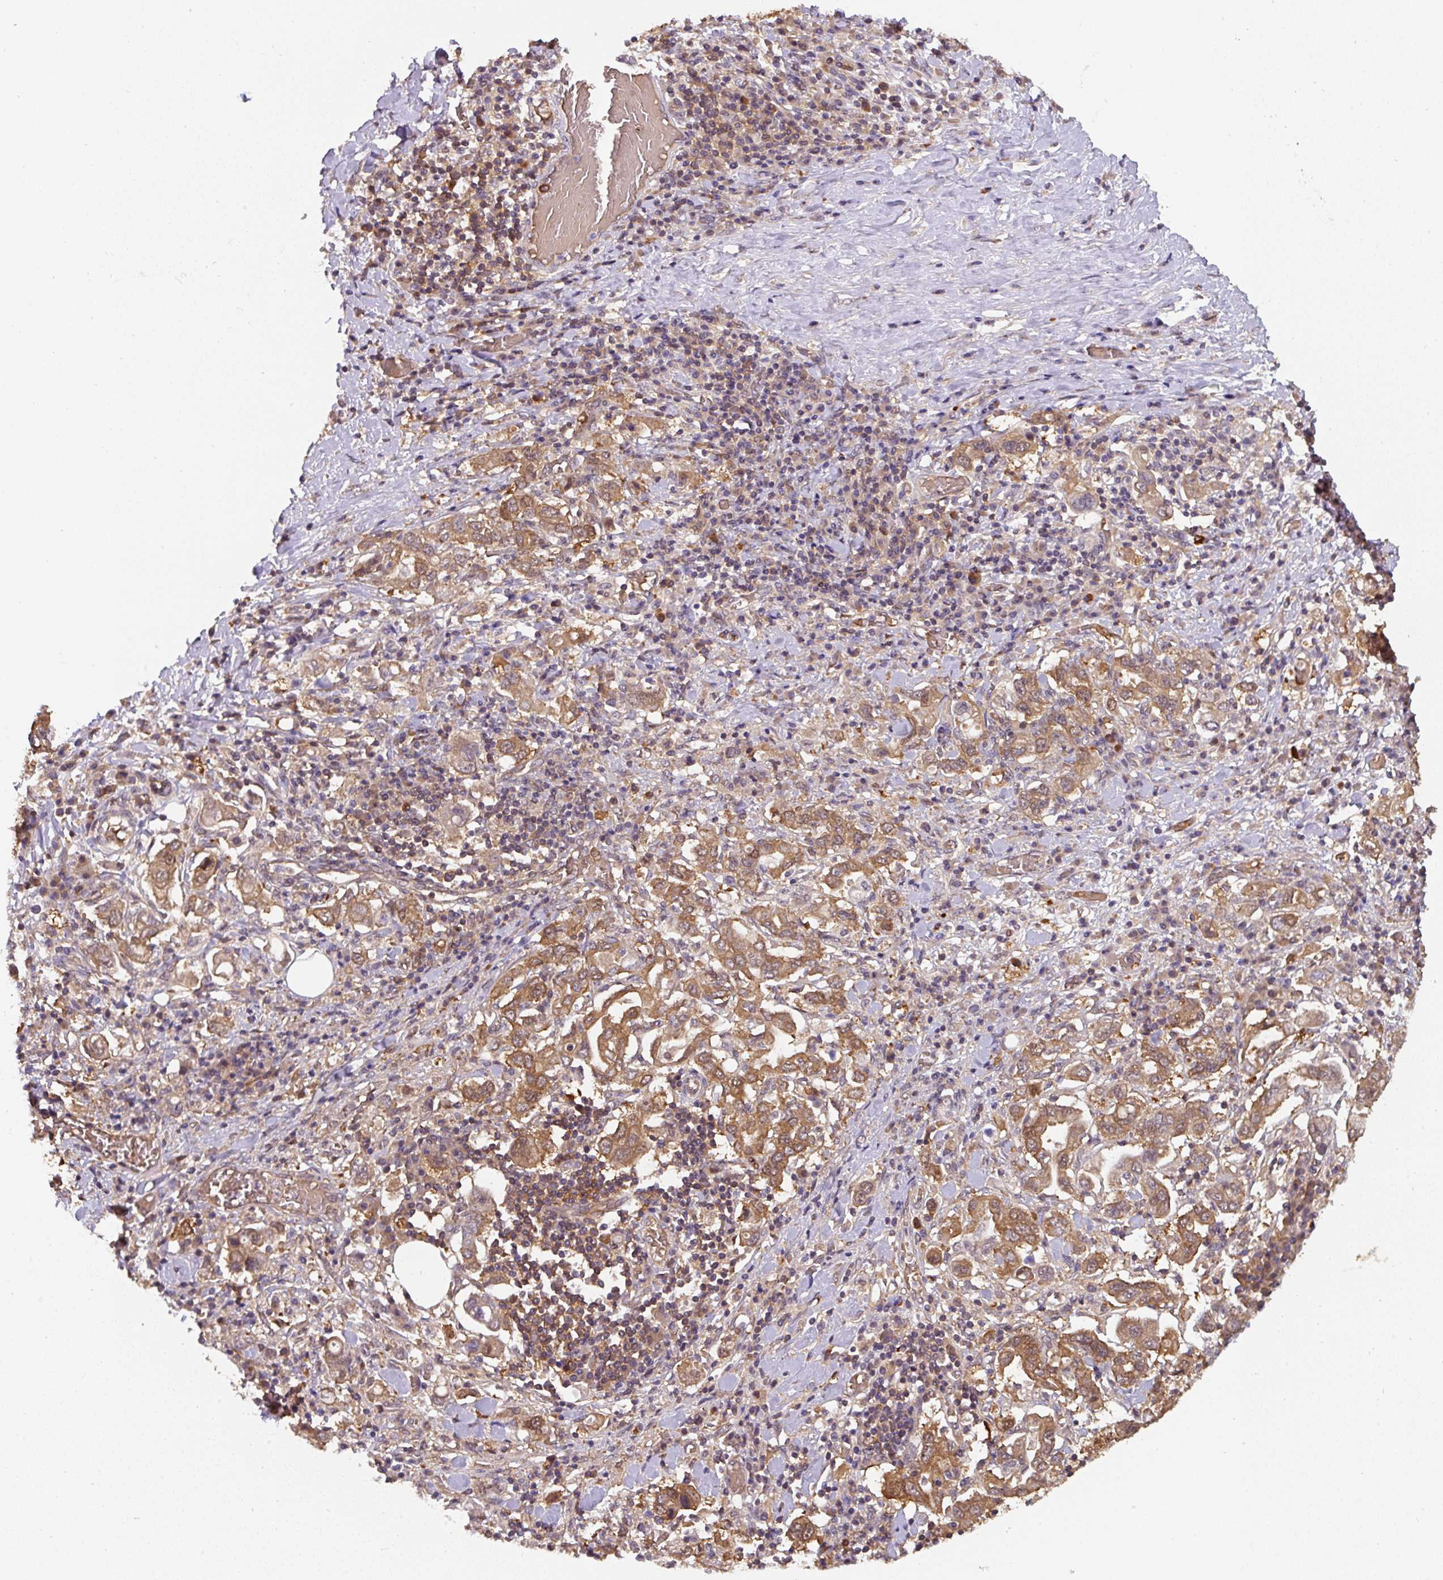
{"staining": {"intensity": "moderate", "quantity": ">75%", "location": "cytoplasmic/membranous"}, "tissue": "stomach cancer", "cell_type": "Tumor cells", "image_type": "cancer", "snomed": [{"axis": "morphology", "description": "Adenocarcinoma, NOS"}, {"axis": "topography", "description": "Stomach, upper"}, {"axis": "topography", "description": "Stomach"}], "caption": "High-power microscopy captured an IHC photomicrograph of adenocarcinoma (stomach), revealing moderate cytoplasmic/membranous positivity in approximately >75% of tumor cells. Nuclei are stained in blue.", "gene": "ST13", "patient": {"sex": "male", "age": 62}}